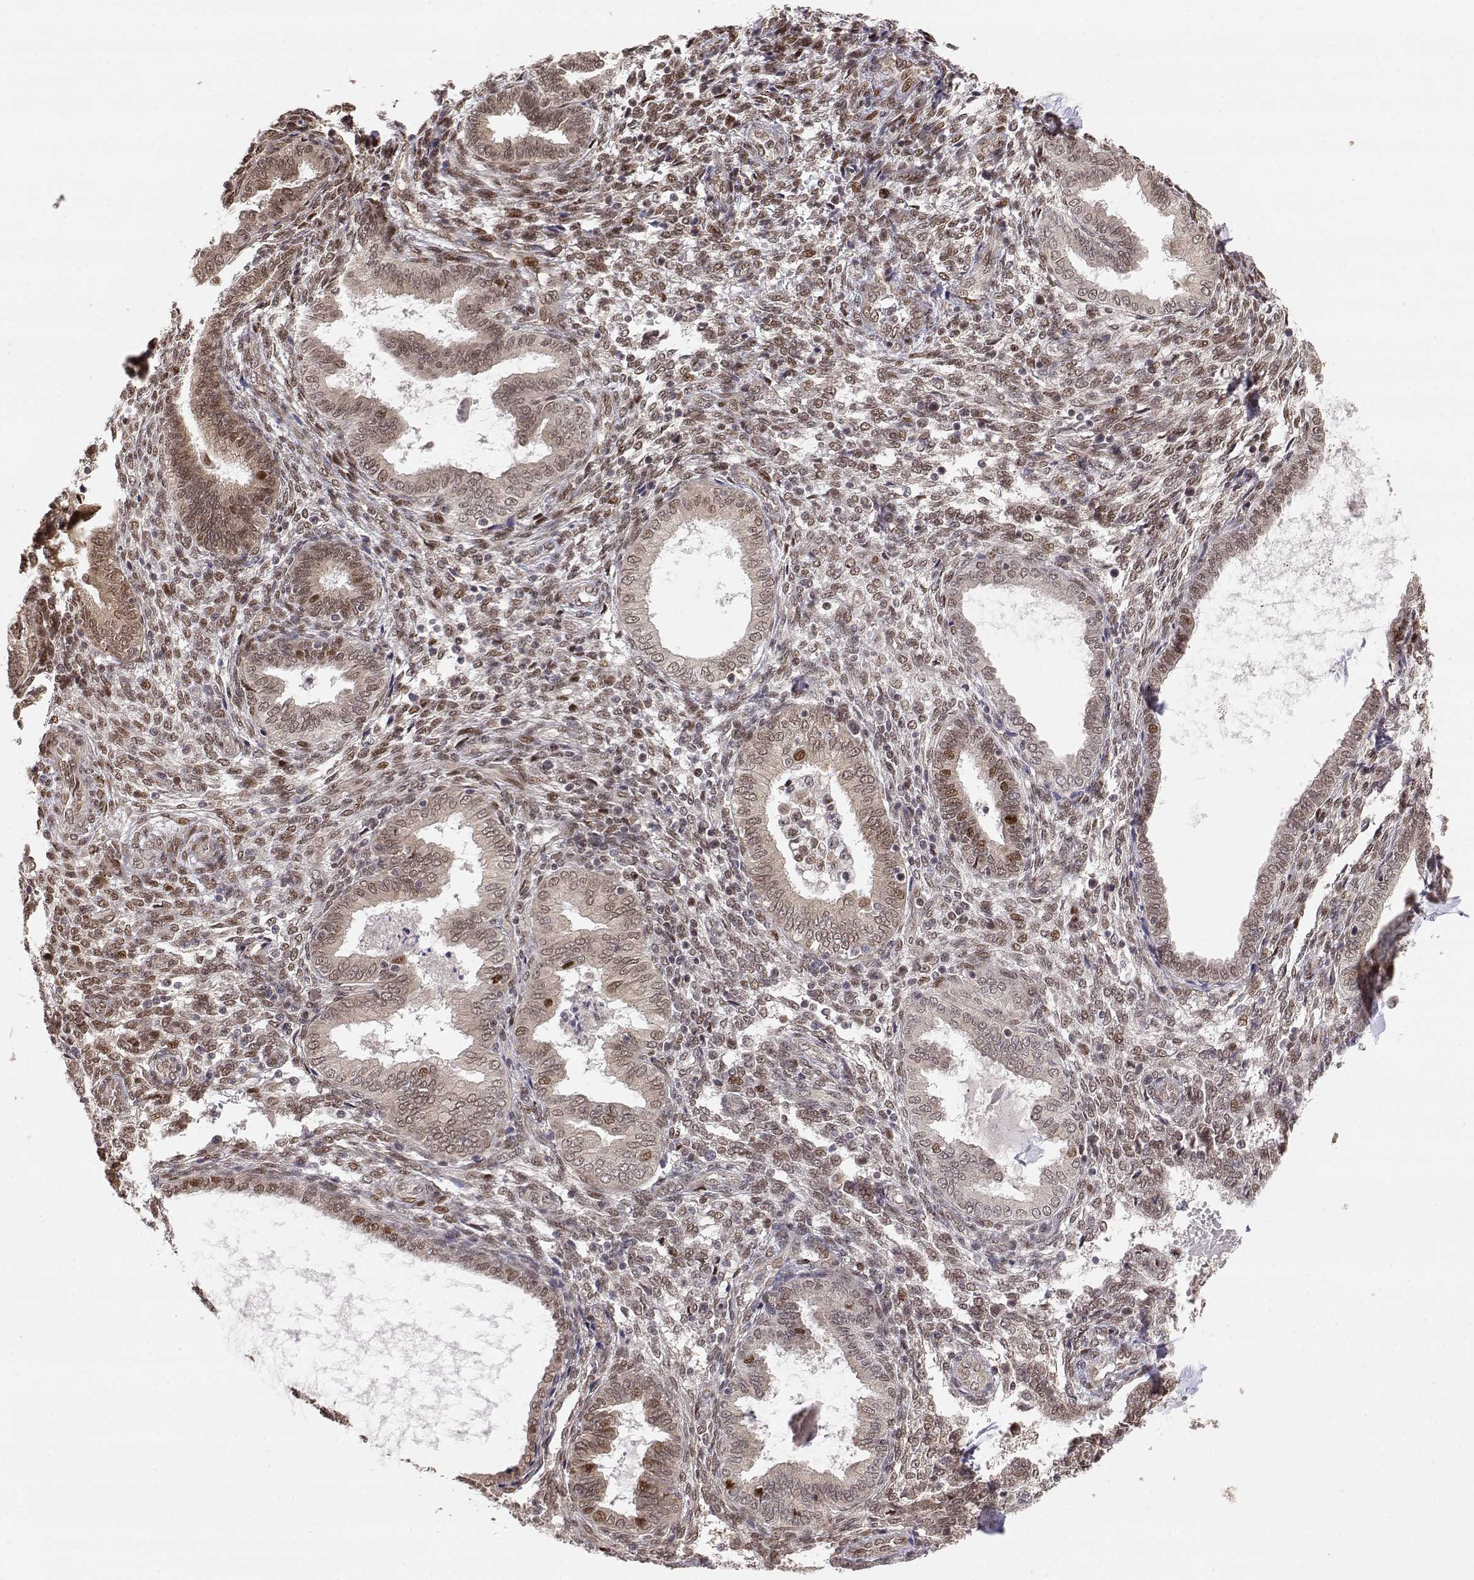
{"staining": {"intensity": "moderate", "quantity": "<25%", "location": "nuclear"}, "tissue": "endometrium", "cell_type": "Cells in endometrial stroma", "image_type": "normal", "snomed": [{"axis": "morphology", "description": "Normal tissue, NOS"}, {"axis": "topography", "description": "Endometrium"}], "caption": "This histopathology image shows normal endometrium stained with IHC to label a protein in brown. The nuclear of cells in endometrial stroma show moderate positivity for the protein. Nuclei are counter-stained blue.", "gene": "BRCA1", "patient": {"sex": "female", "age": 42}}